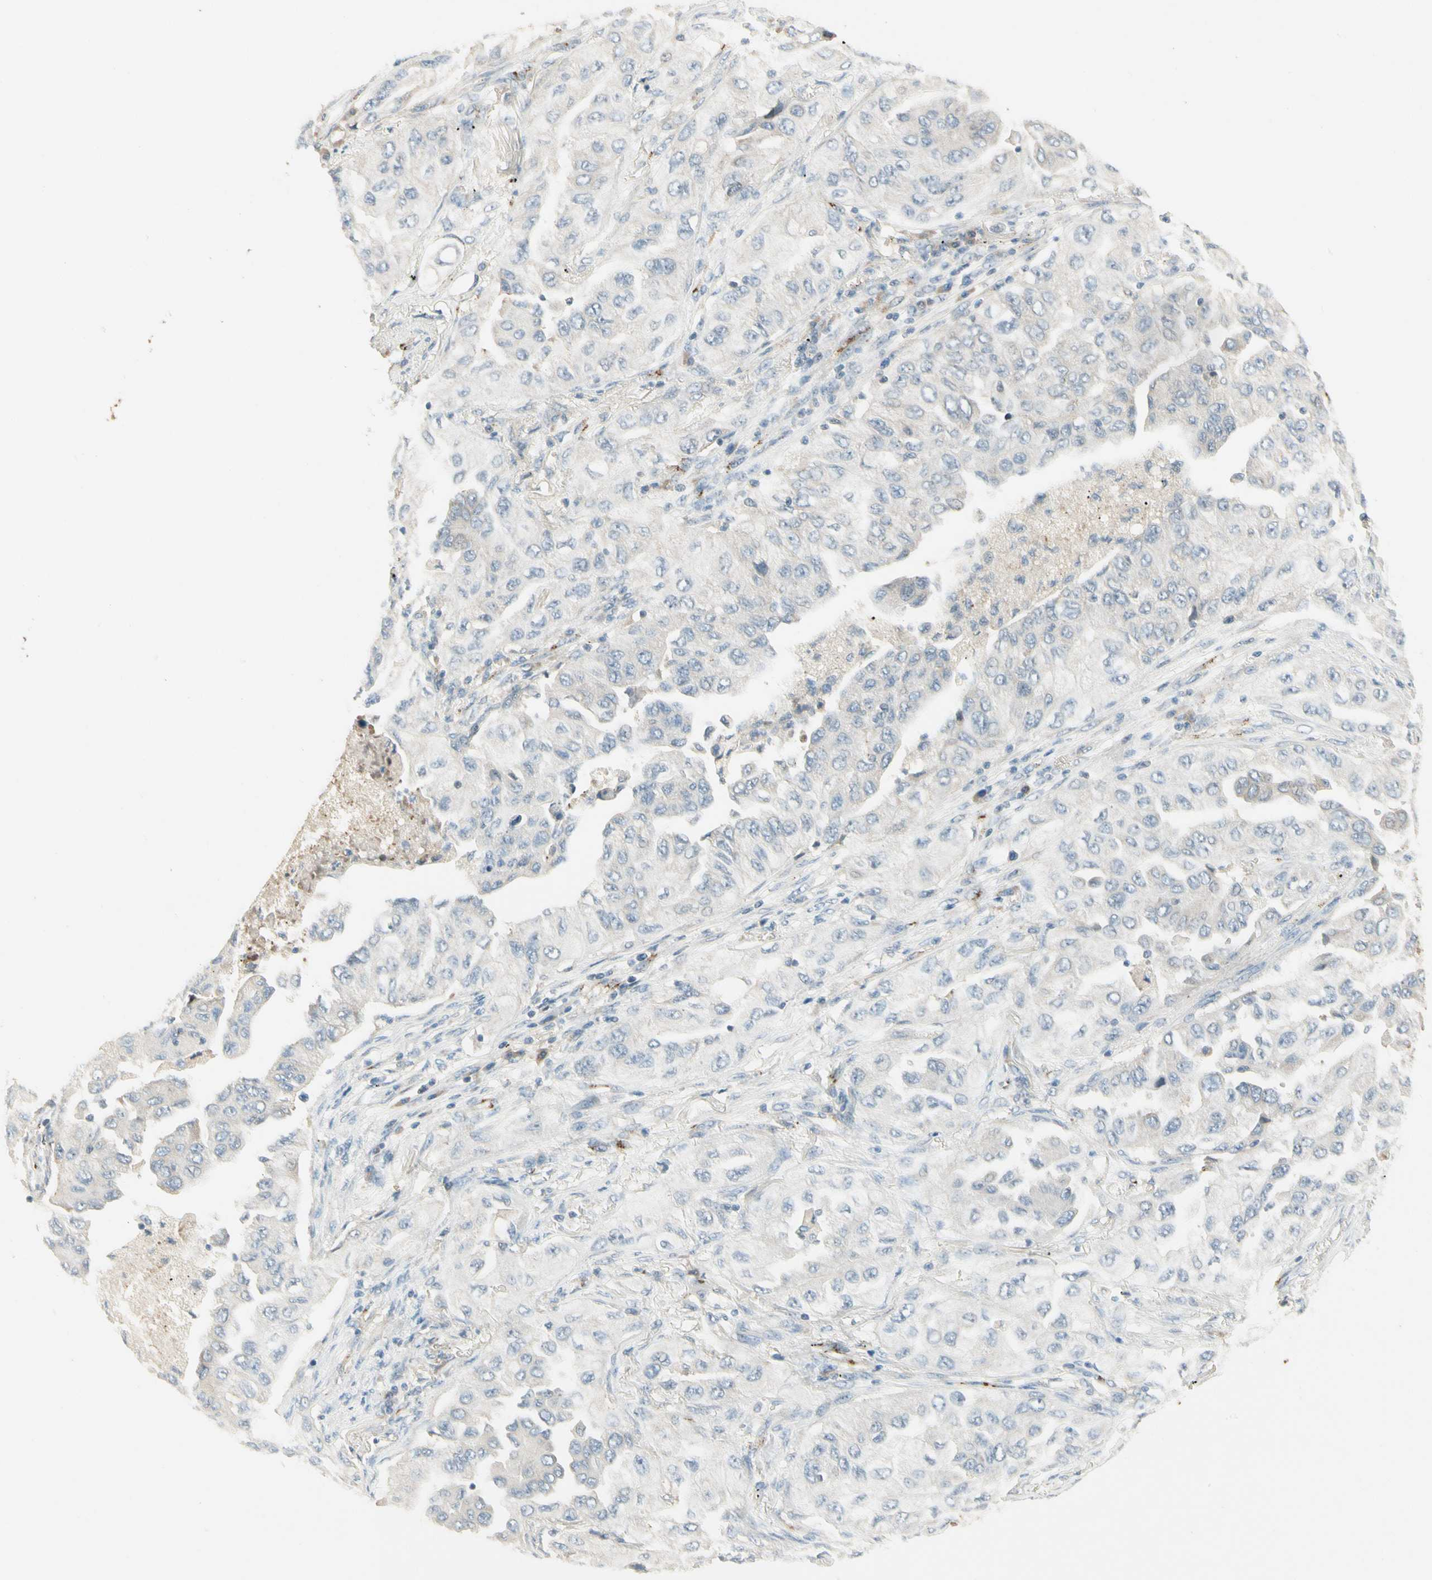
{"staining": {"intensity": "negative", "quantity": "none", "location": "none"}, "tissue": "lung cancer", "cell_type": "Tumor cells", "image_type": "cancer", "snomed": [{"axis": "morphology", "description": "Adenocarcinoma, NOS"}, {"axis": "topography", "description": "Lung"}], "caption": "A histopathology image of lung adenocarcinoma stained for a protein exhibits no brown staining in tumor cells. (DAB IHC, high magnification).", "gene": "MANSC1", "patient": {"sex": "female", "age": 65}}